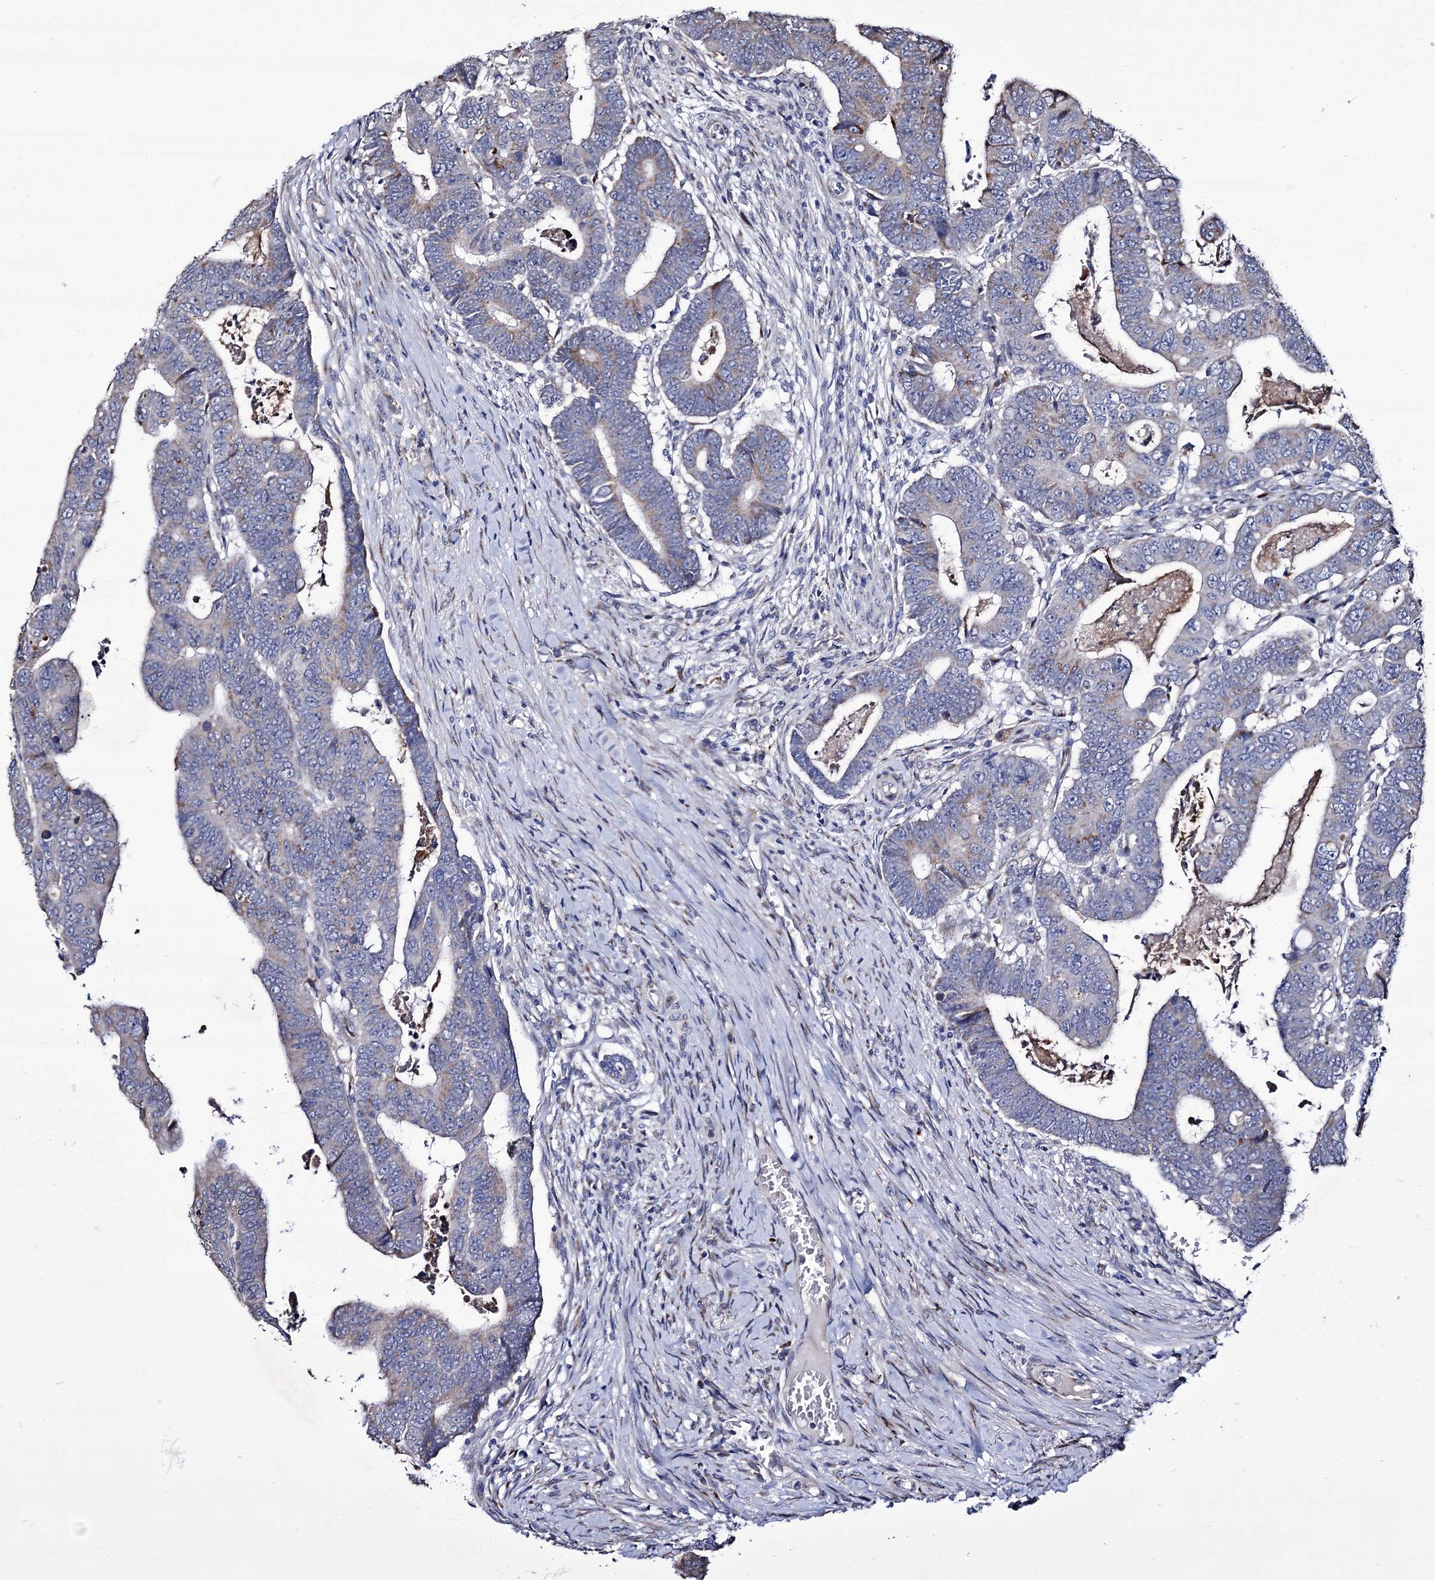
{"staining": {"intensity": "negative", "quantity": "none", "location": "none"}, "tissue": "colorectal cancer", "cell_type": "Tumor cells", "image_type": "cancer", "snomed": [{"axis": "morphology", "description": "Normal tissue, NOS"}, {"axis": "morphology", "description": "Adenocarcinoma, NOS"}, {"axis": "topography", "description": "Rectum"}], "caption": "Colorectal cancer (adenocarcinoma) was stained to show a protein in brown. There is no significant staining in tumor cells.", "gene": "TUBGCP5", "patient": {"sex": "female", "age": 65}}